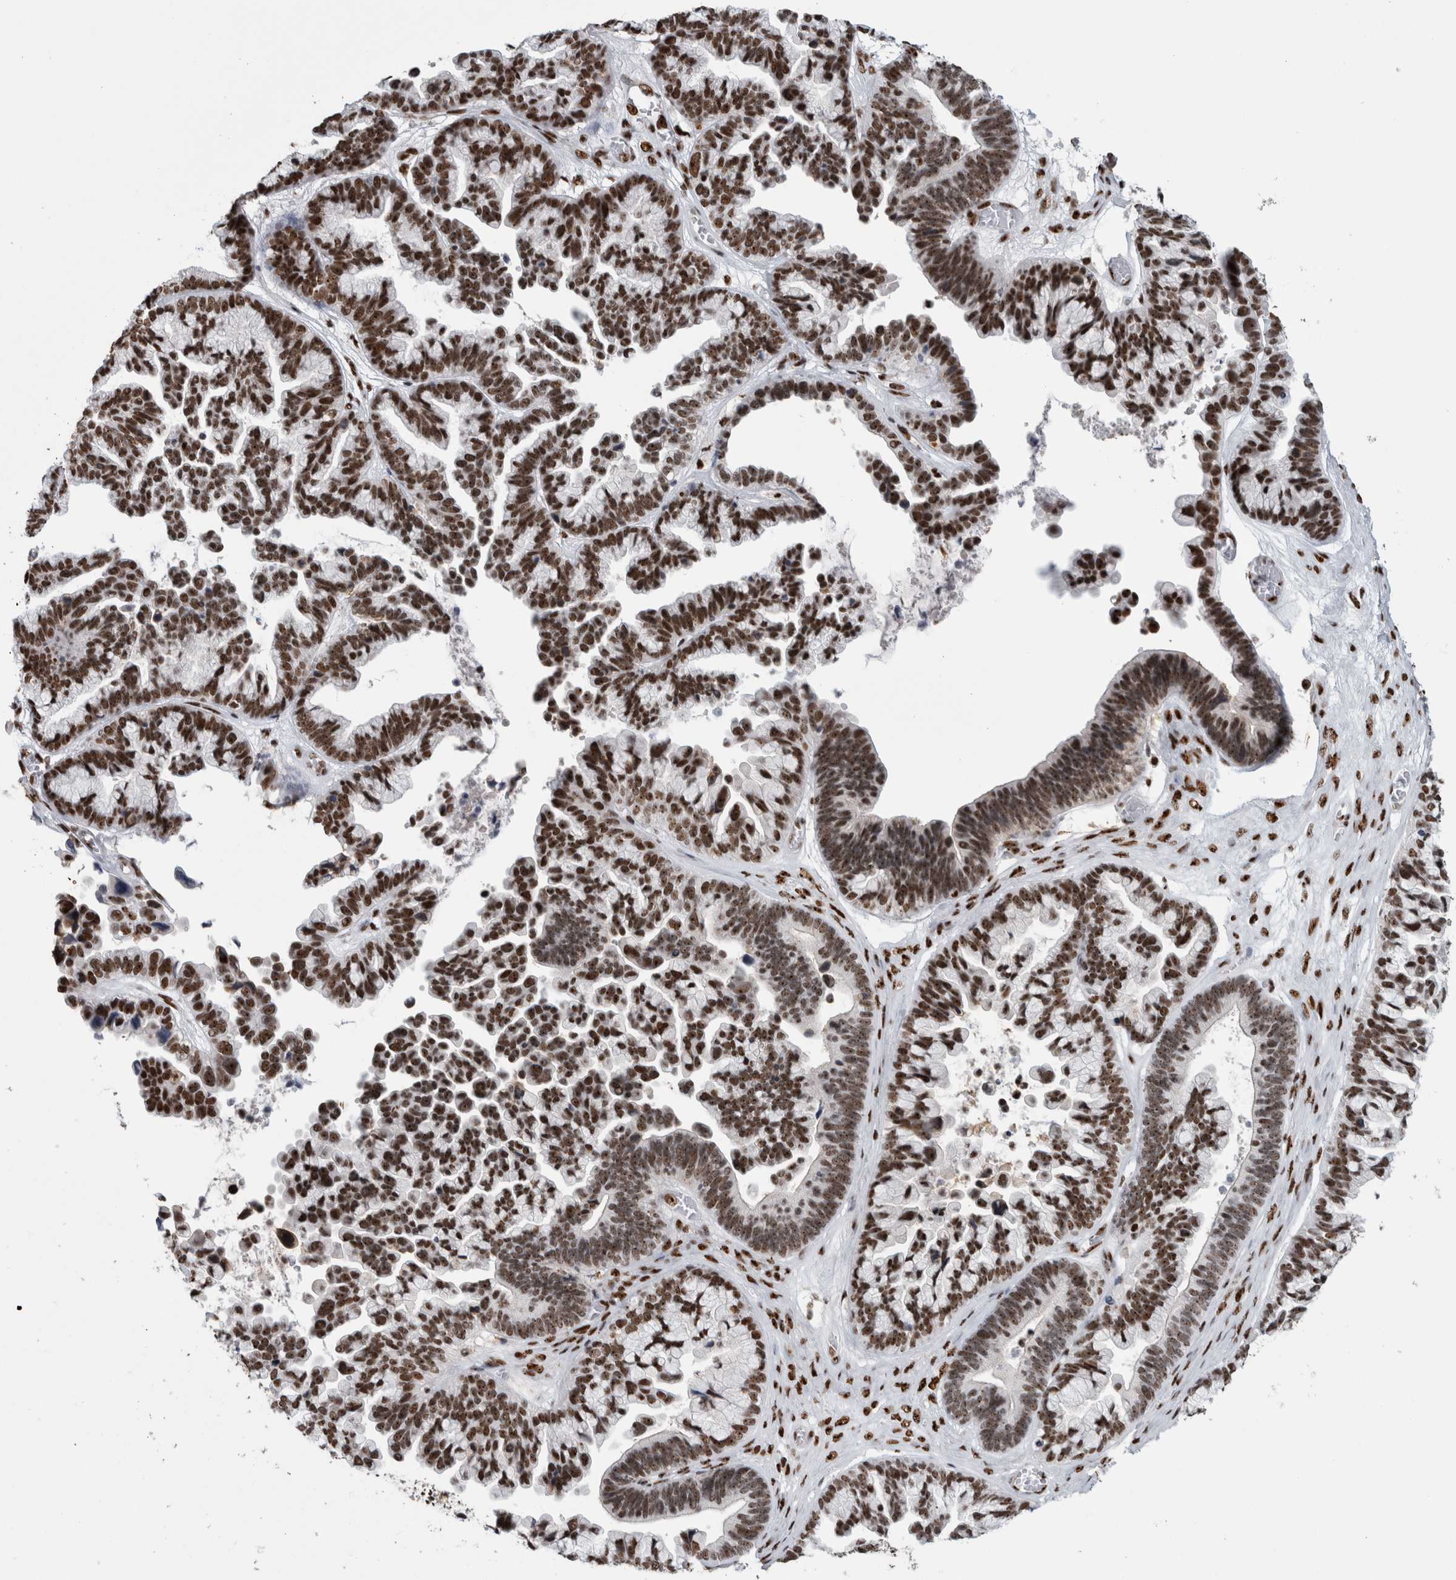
{"staining": {"intensity": "strong", "quantity": ">75%", "location": "nuclear"}, "tissue": "ovarian cancer", "cell_type": "Tumor cells", "image_type": "cancer", "snomed": [{"axis": "morphology", "description": "Cystadenocarcinoma, serous, NOS"}, {"axis": "topography", "description": "Ovary"}], "caption": "High-power microscopy captured an immunohistochemistry micrograph of ovarian cancer, revealing strong nuclear expression in approximately >75% of tumor cells.", "gene": "NCL", "patient": {"sex": "female", "age": 56}}